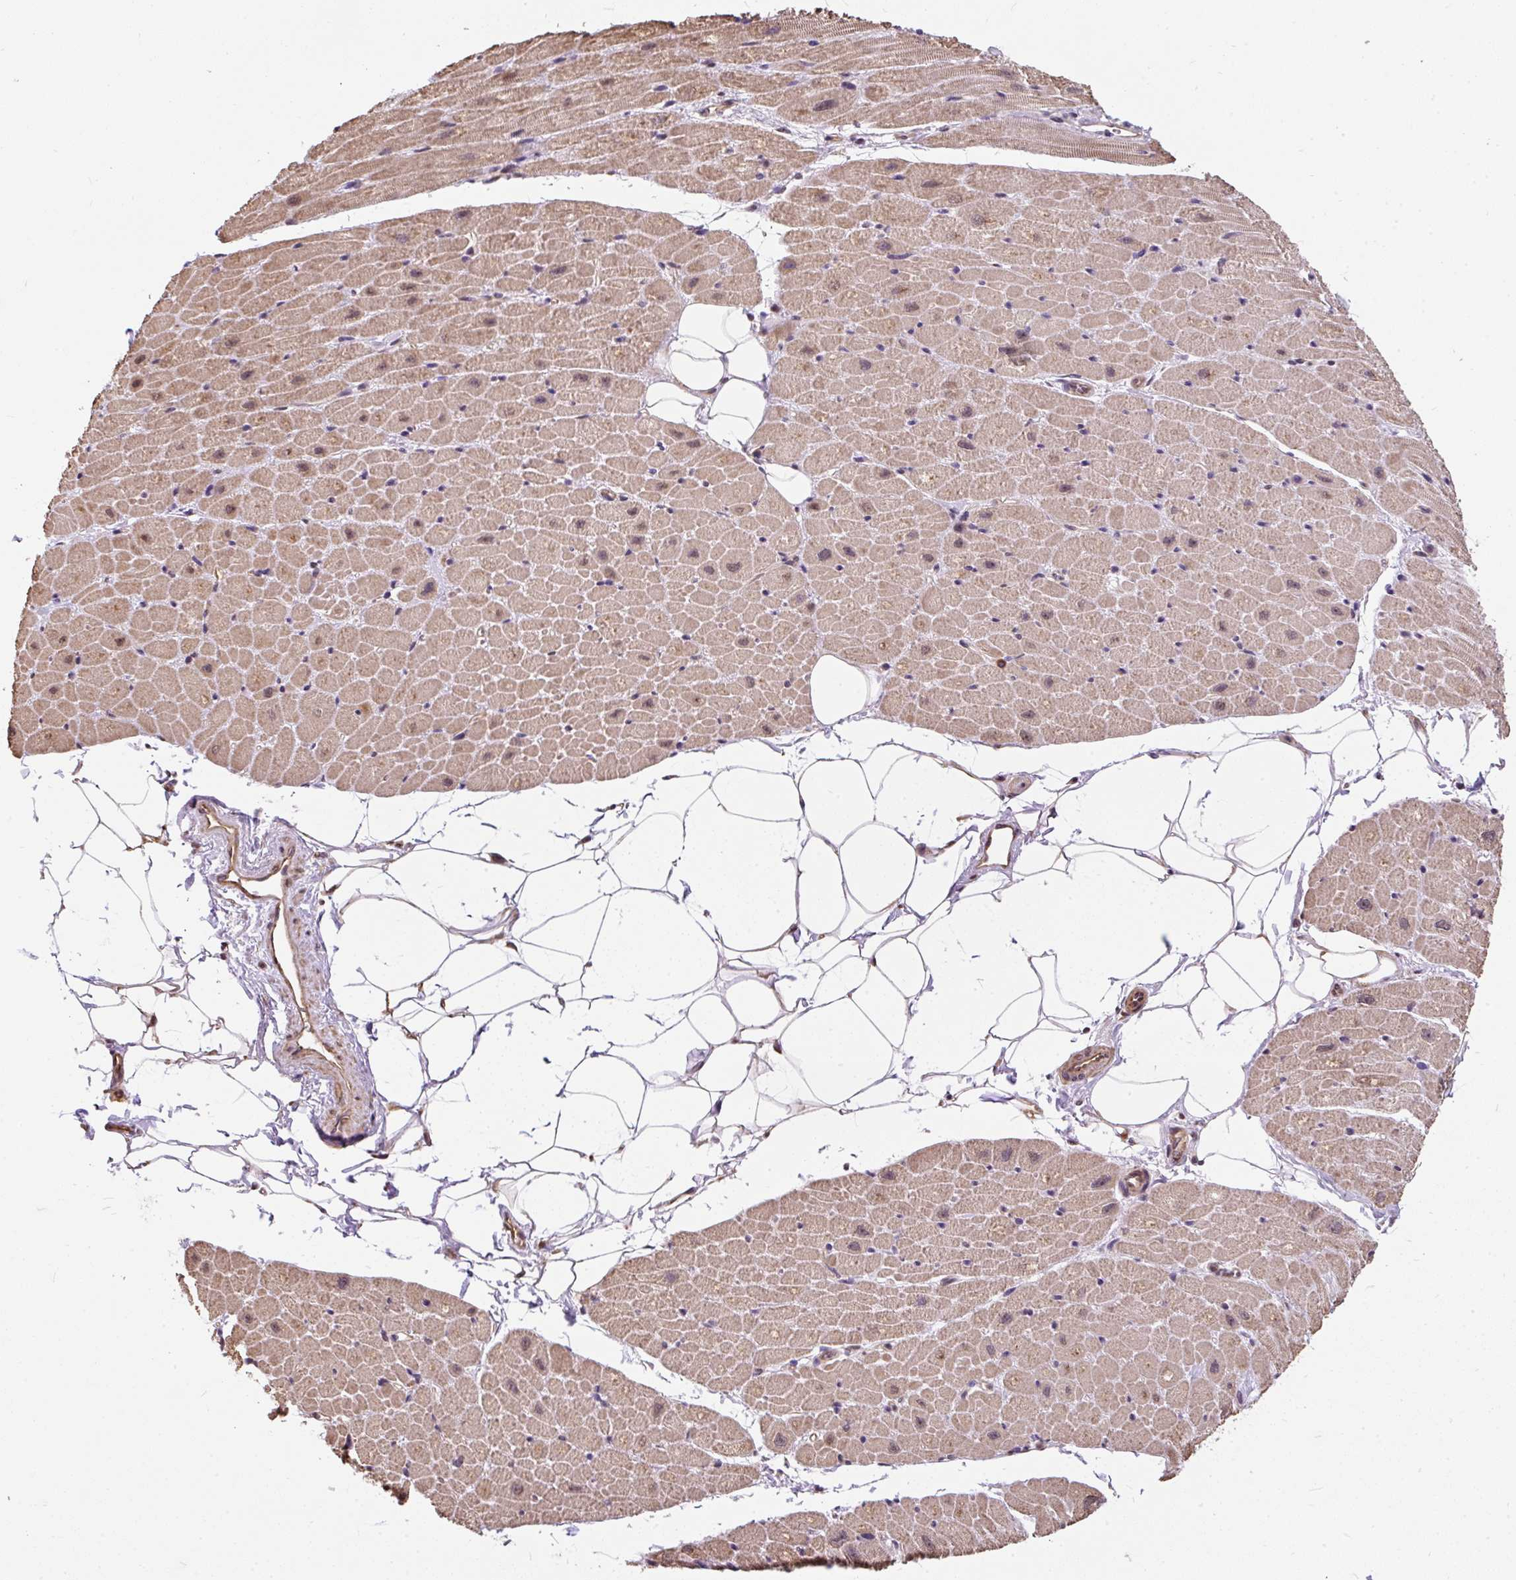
{"staining": {"intensity": "moderate", "quantity": ">75%", "location": "cytoplasmic/membranous,nuclear"}, "tissue": "heart muscle", "cell_type": "Cardiomyocytes", "image_type": "normal", "snomed": [{"axis": "morphology", "description": "Normal tissue, NOS"}, {"axis": "topography", "description": "Heart"}], "caption": "A brown stain labels moderate cytoplasmic/membranous,nuclear staining of a protein in cardiomyocytes of unremarkable heart muscle. (Stains: DAB in brown, nuclei in blue, Microscopy: brightfield microscopy at high magnification).", "gene": "PUS7L", "patient": {"sex": "male", "age": 62}}